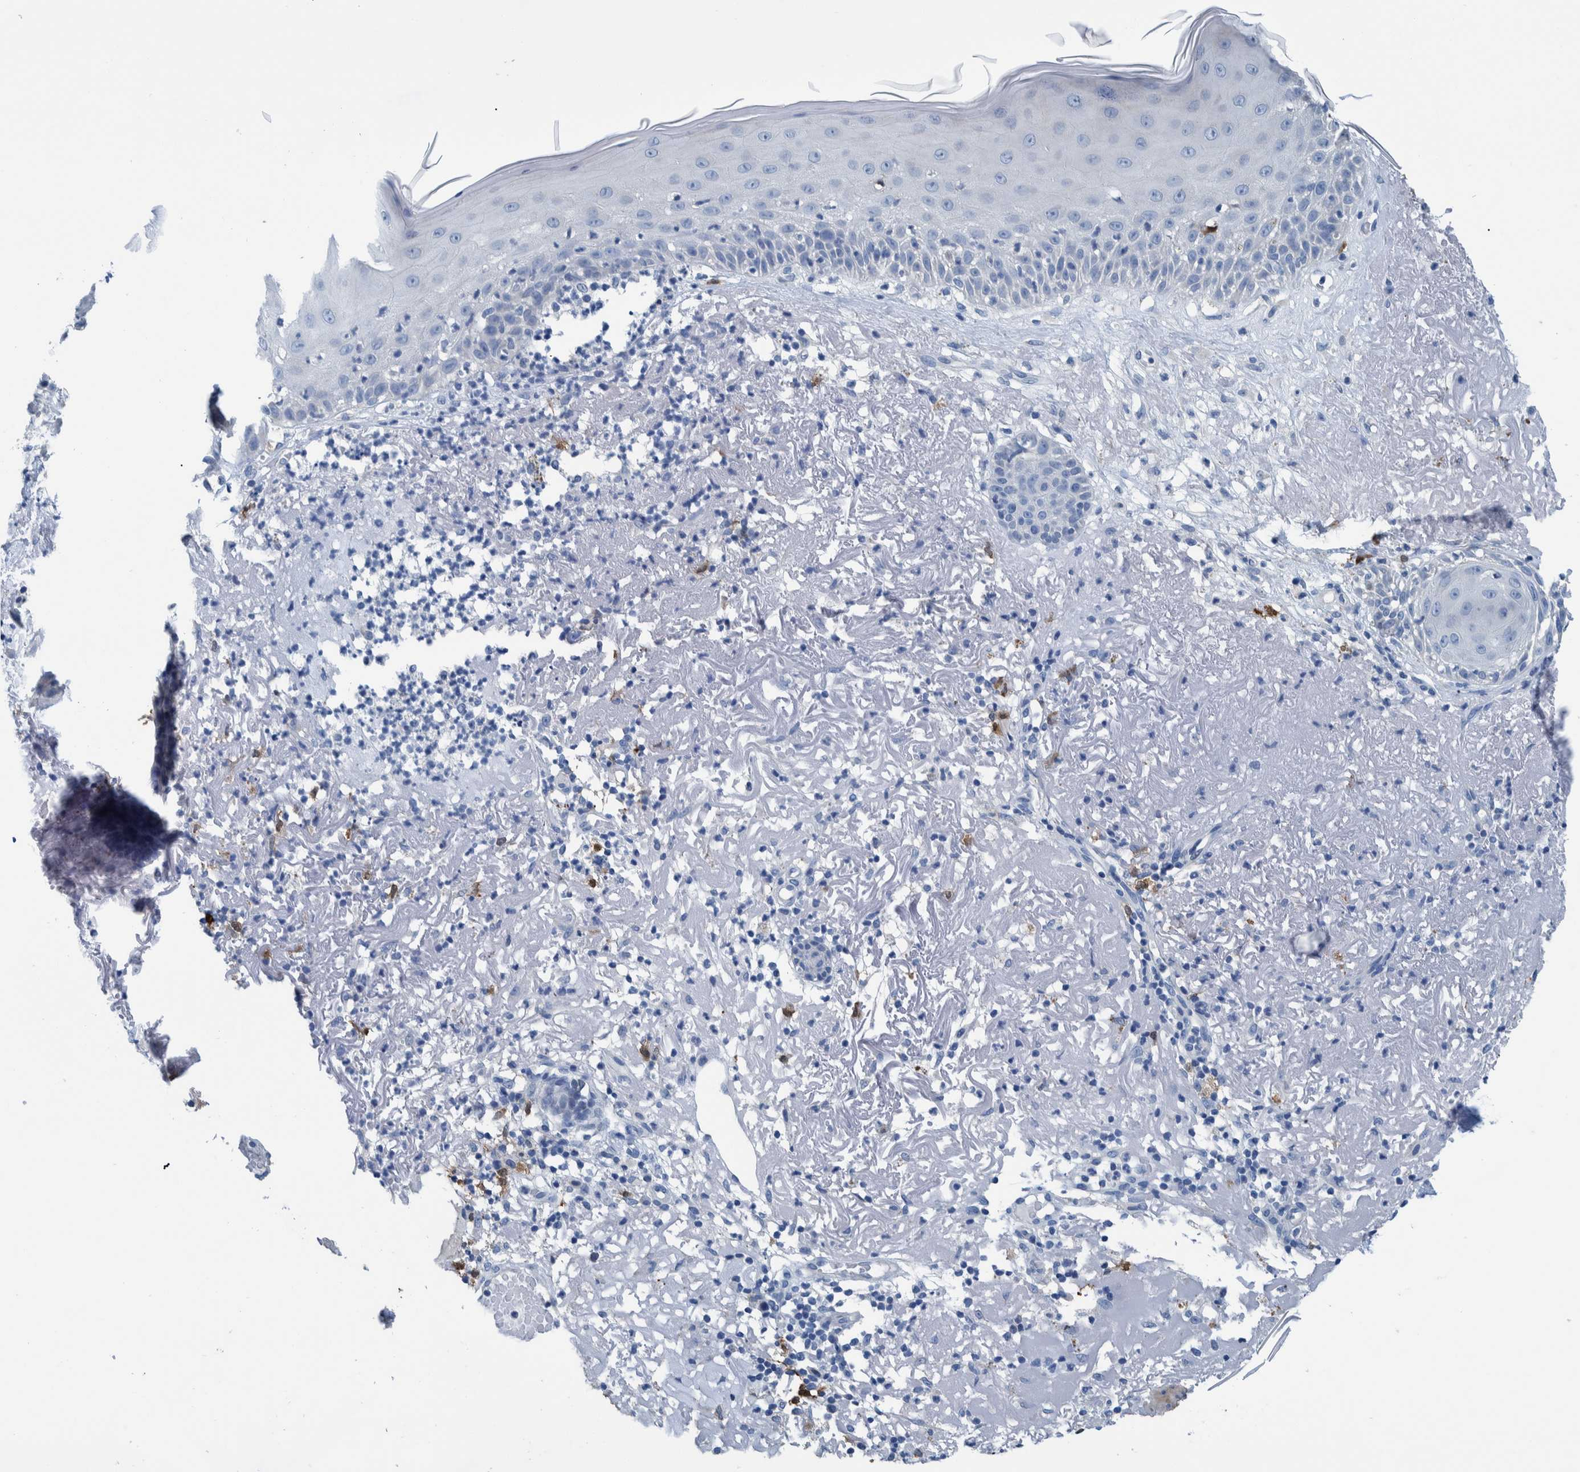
{"staining": {"intensity": "negative", "quantity": "none", "location": "none"}, "tissue": "skin cancer", "cell_type": "Tumor cells", "image_type": "cancer", "snomed": [{"axis": "morphology", "description": "Squamous cell carcinoma, NOS"}, {"axis": "topography", "description": "Skin"}], "caption": "Immunohistochemical staining of skin cancer (squamous cell carcinoma) reveals no significant positivity in tumor cells. Brightfield microscopy of IHC stained with DAB (3,3'-diaminobenzidine) (brown) and hematoxylin (blue), captured at high magnification.", "gene": "IDO1", "patient": {"sex": "female", "age": 96}}